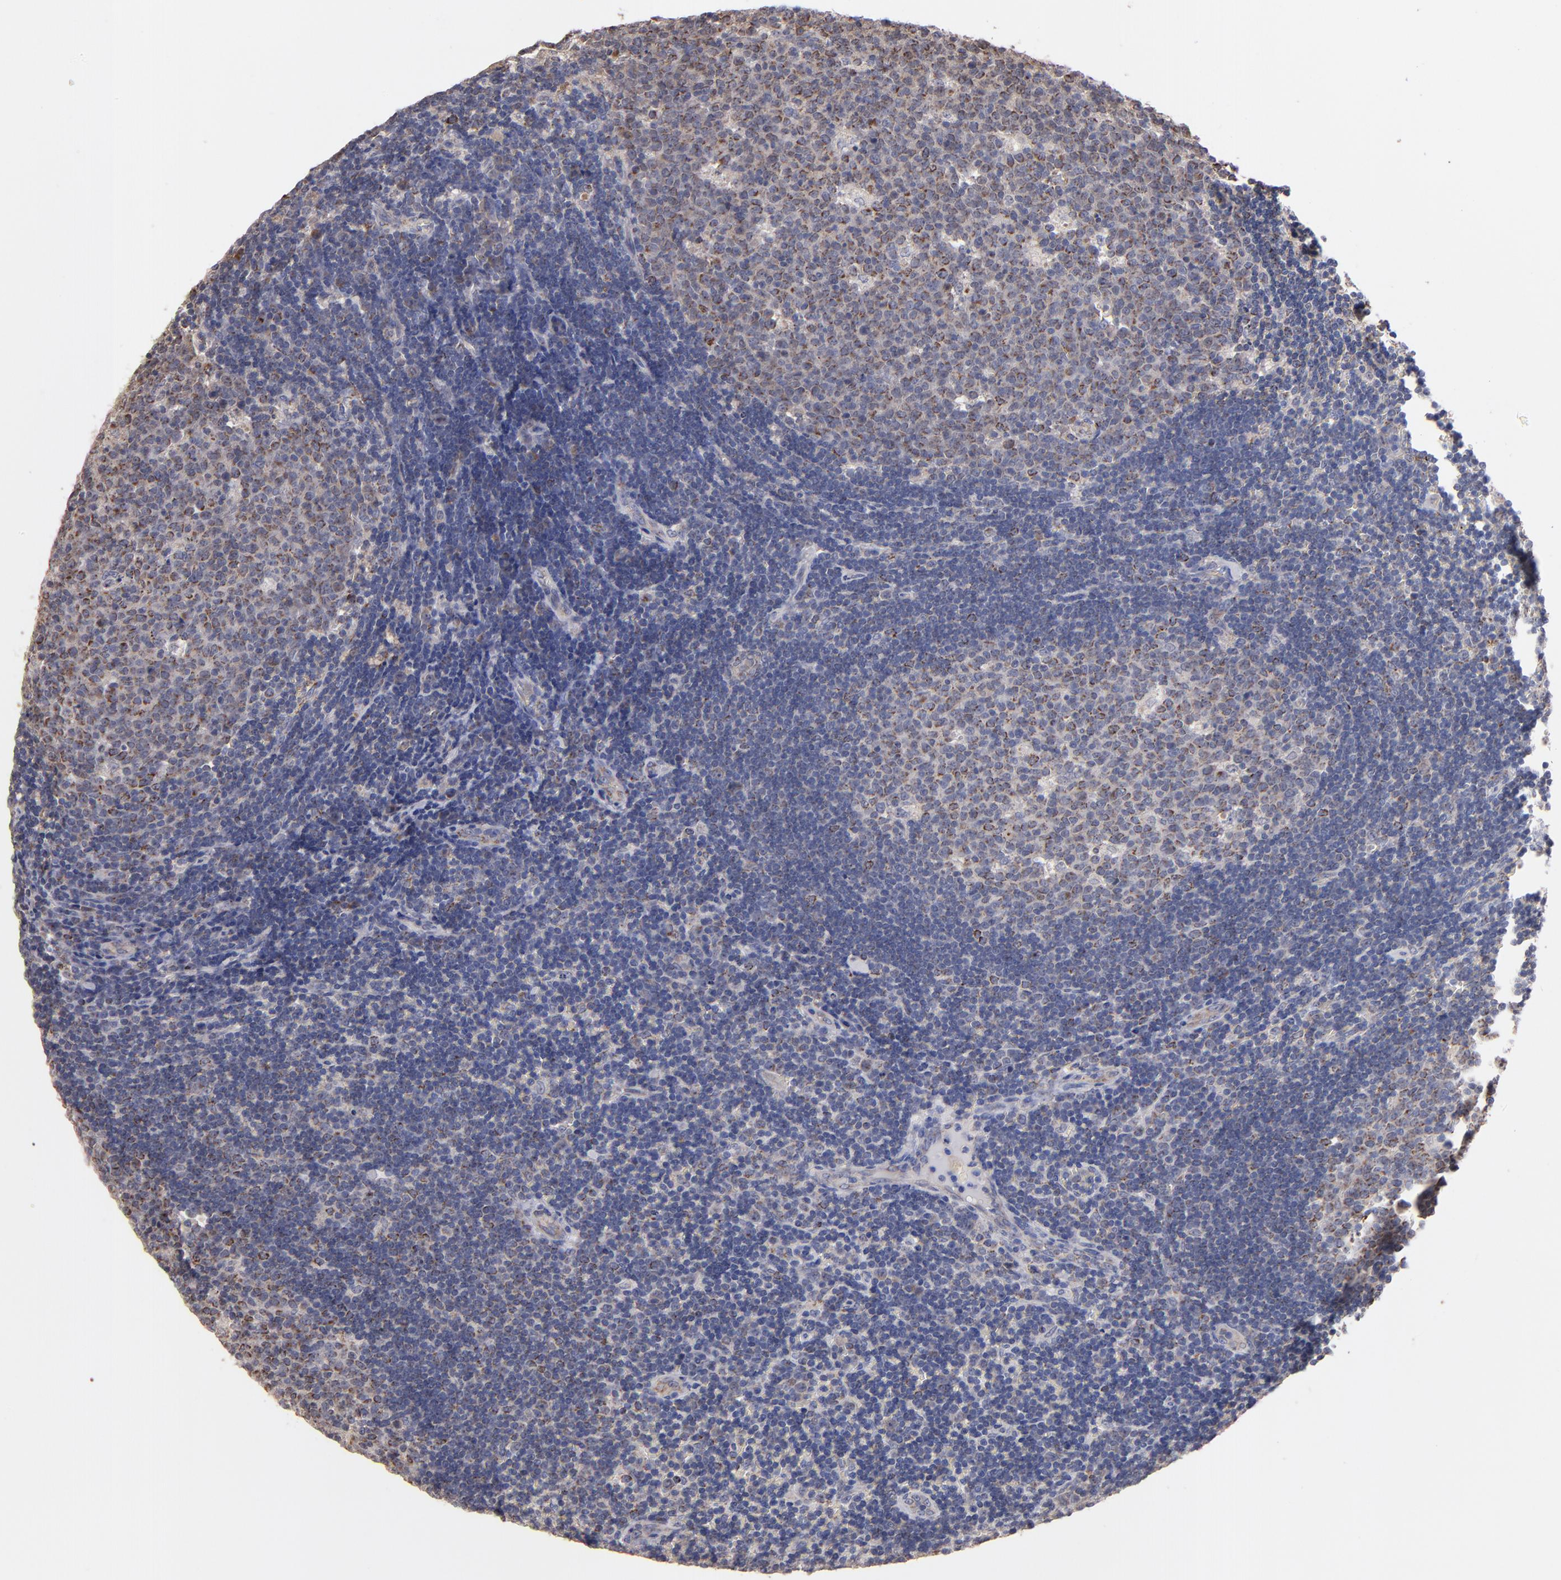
{"staining": {"intensity": "moderate", "quantity": "25%-75%", "location": "cytoplasmic/membranous"}, "tissue": "lymph node", "cell_type": "Germinal center cells", "image_type": "normal", "snomed": [{"axis": "morphology", "description": "Normal tissue, NOS"}, {"axis": "topography", "description": "Lymph node"}, {"axis": "topography", "description": "Salivary gland"}], "caption": "Germinal center cells exhibit medium levels of moderate cytoplasmic/membranous positivity in approximately 25%-75% of cells in benign lymph node.", "gene": "DIABLO", "patient": {"sex": "male", "age": 8}}